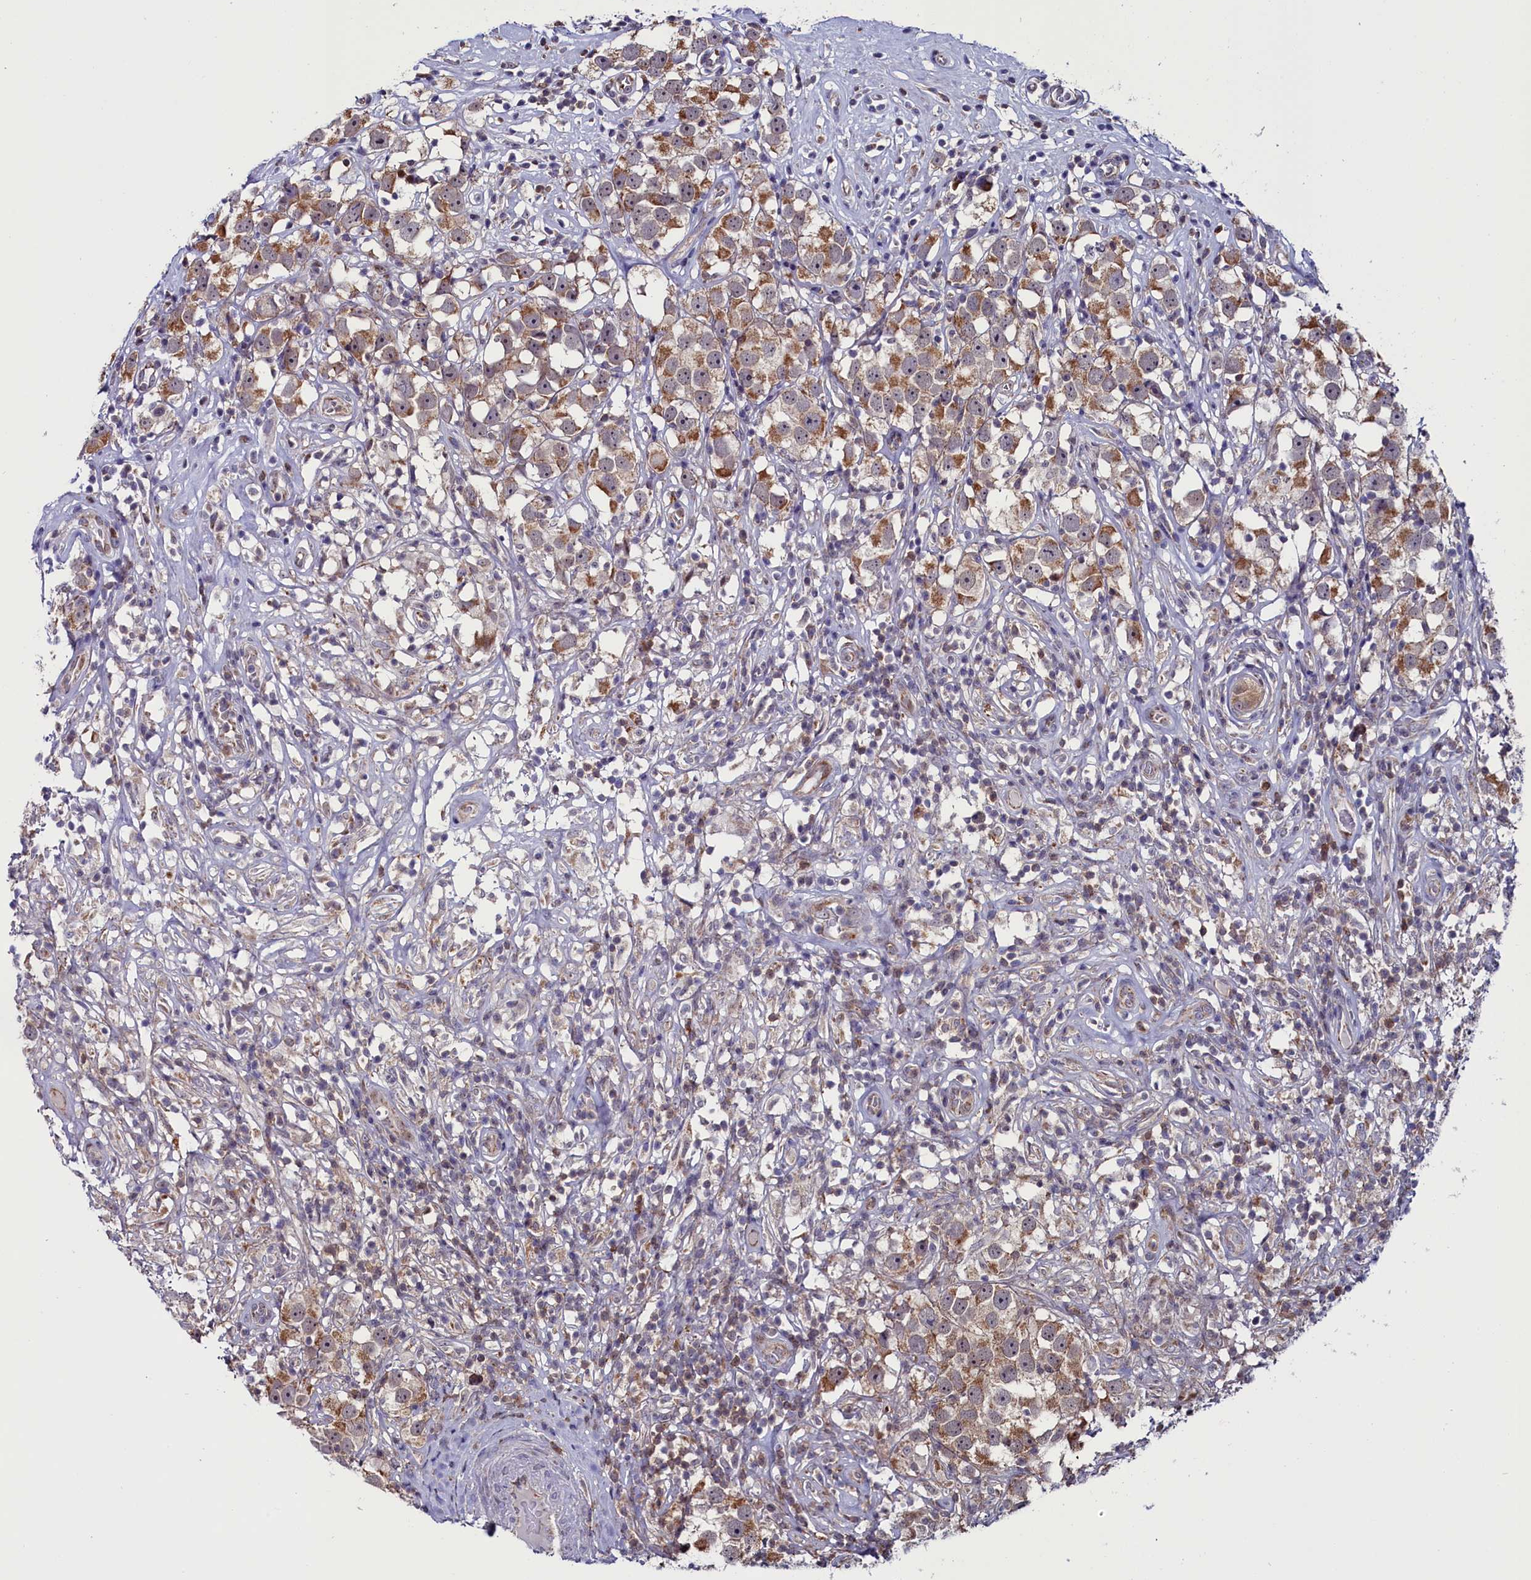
{"staining": {"intensity": "moderate", "quantity": ">75%", "location": "cytoplasmic/membranous"}, "tissue": "testis cancer", "cell_type": "Tumor cells", "image_type": "cancer", "snomed": [{"axis": "morphology", "description": "Seminoma, NOS"}, {"axis": "topography", "description": "Testis"}], "caption": "This micrograph exhibits testis cancer (seminoma) stained with immunohistochemistry (IHC) to label a protein in brown. The cytoplasmic/membranous of tumor cells show moderate positivity for the protein. Nuclei are counter-stained blue.", "gene": "CIAPIN1", "patient": {"sex": "male", "age": 49}}